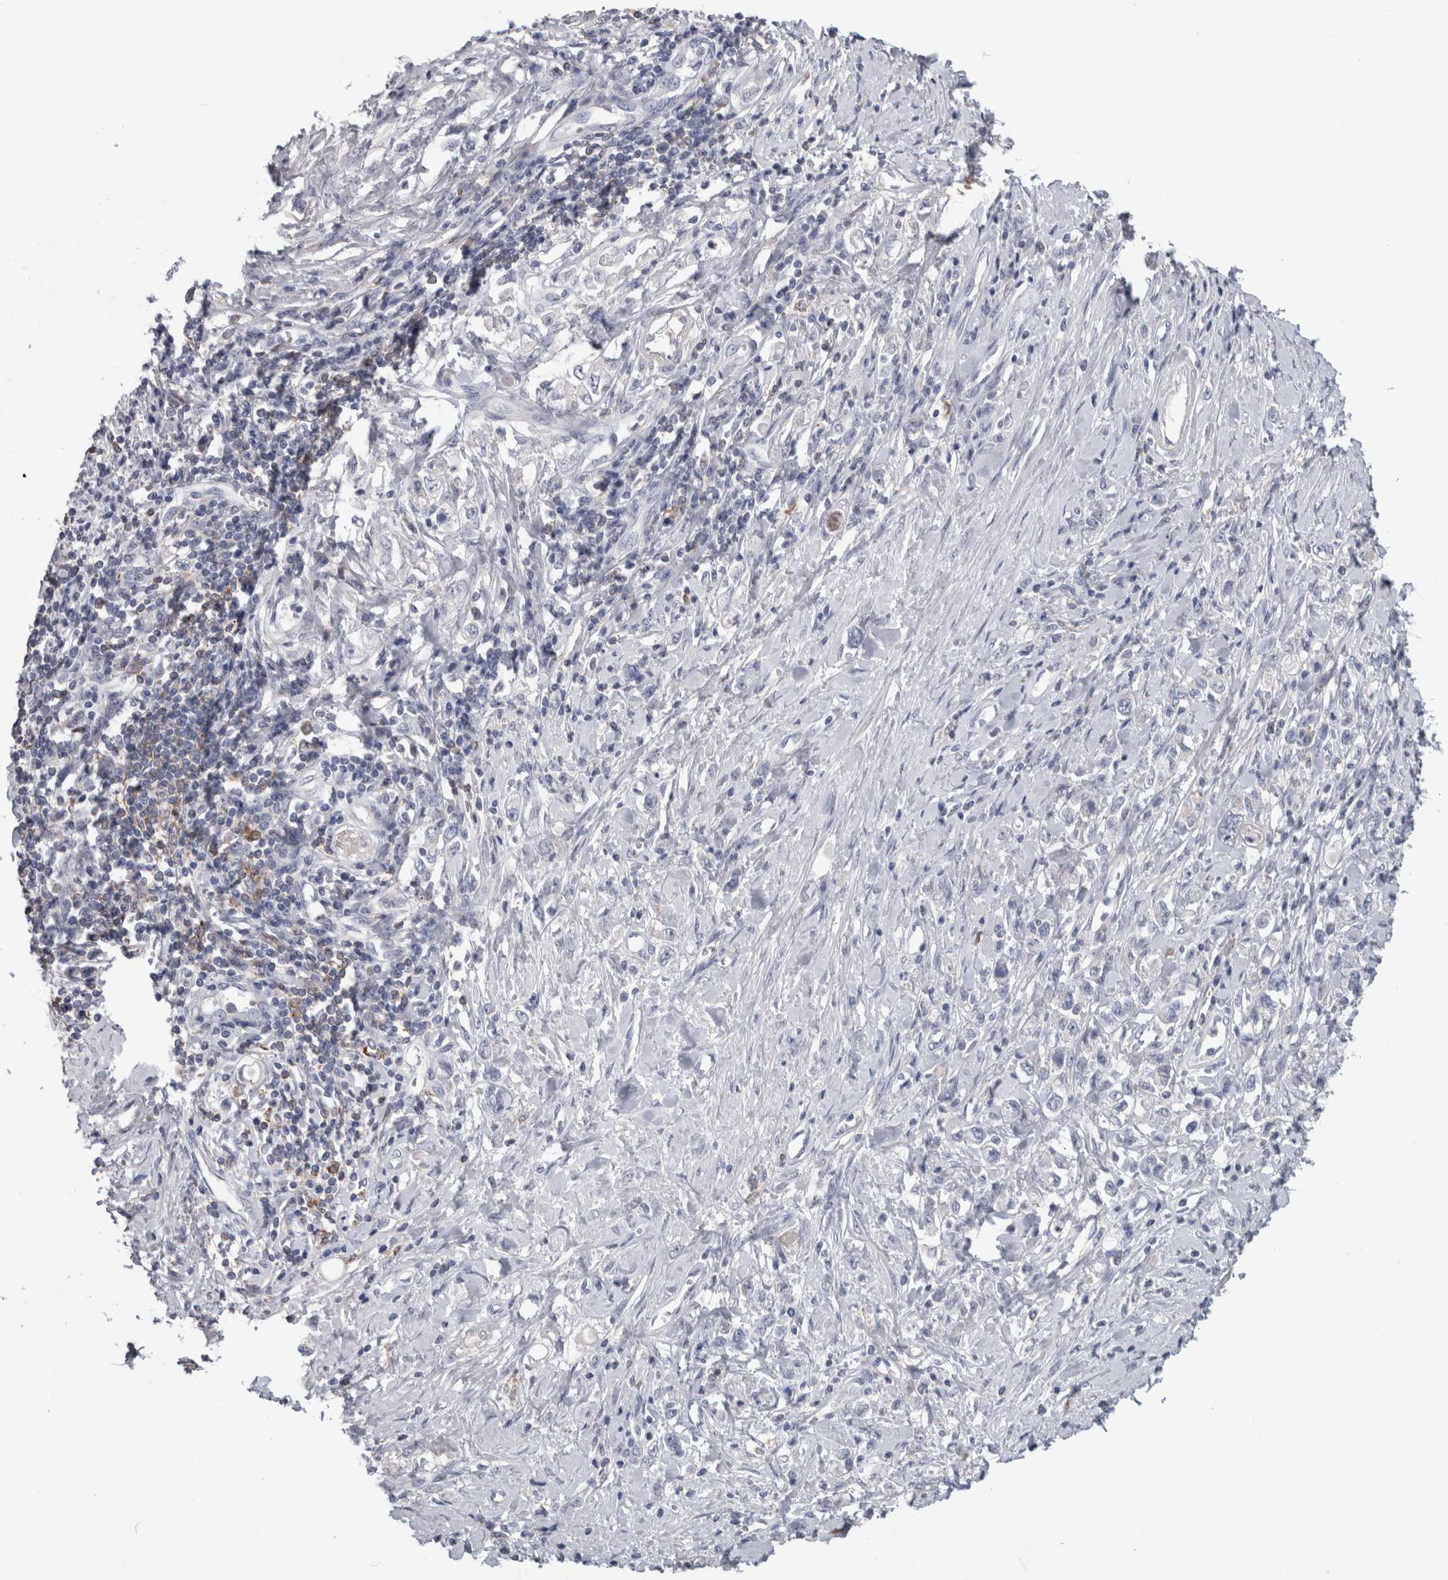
{"staining": {"intensity": "negative", "quantity": "none", "location": "none"}, "tissue": "stomach cancer", "cell_type": "Tumor cells", "image_type": "cancer", "snomed": [{"axis": "morphology", "description": "Adenocarcinoma, NOS"}, {"axis": "topography", "description": "Stomach"}], "caption": "Micrograph shows no significant protein staining in tumor cells of stomach adenocarcinoma. The staining is performed using DAB (3,3'-diaminobenzidine) brown chromogen with nuclei counter-stained in using hematoxylin.", "gene": "SCRN1", "patient": {"sex": "female", "age": 76}}